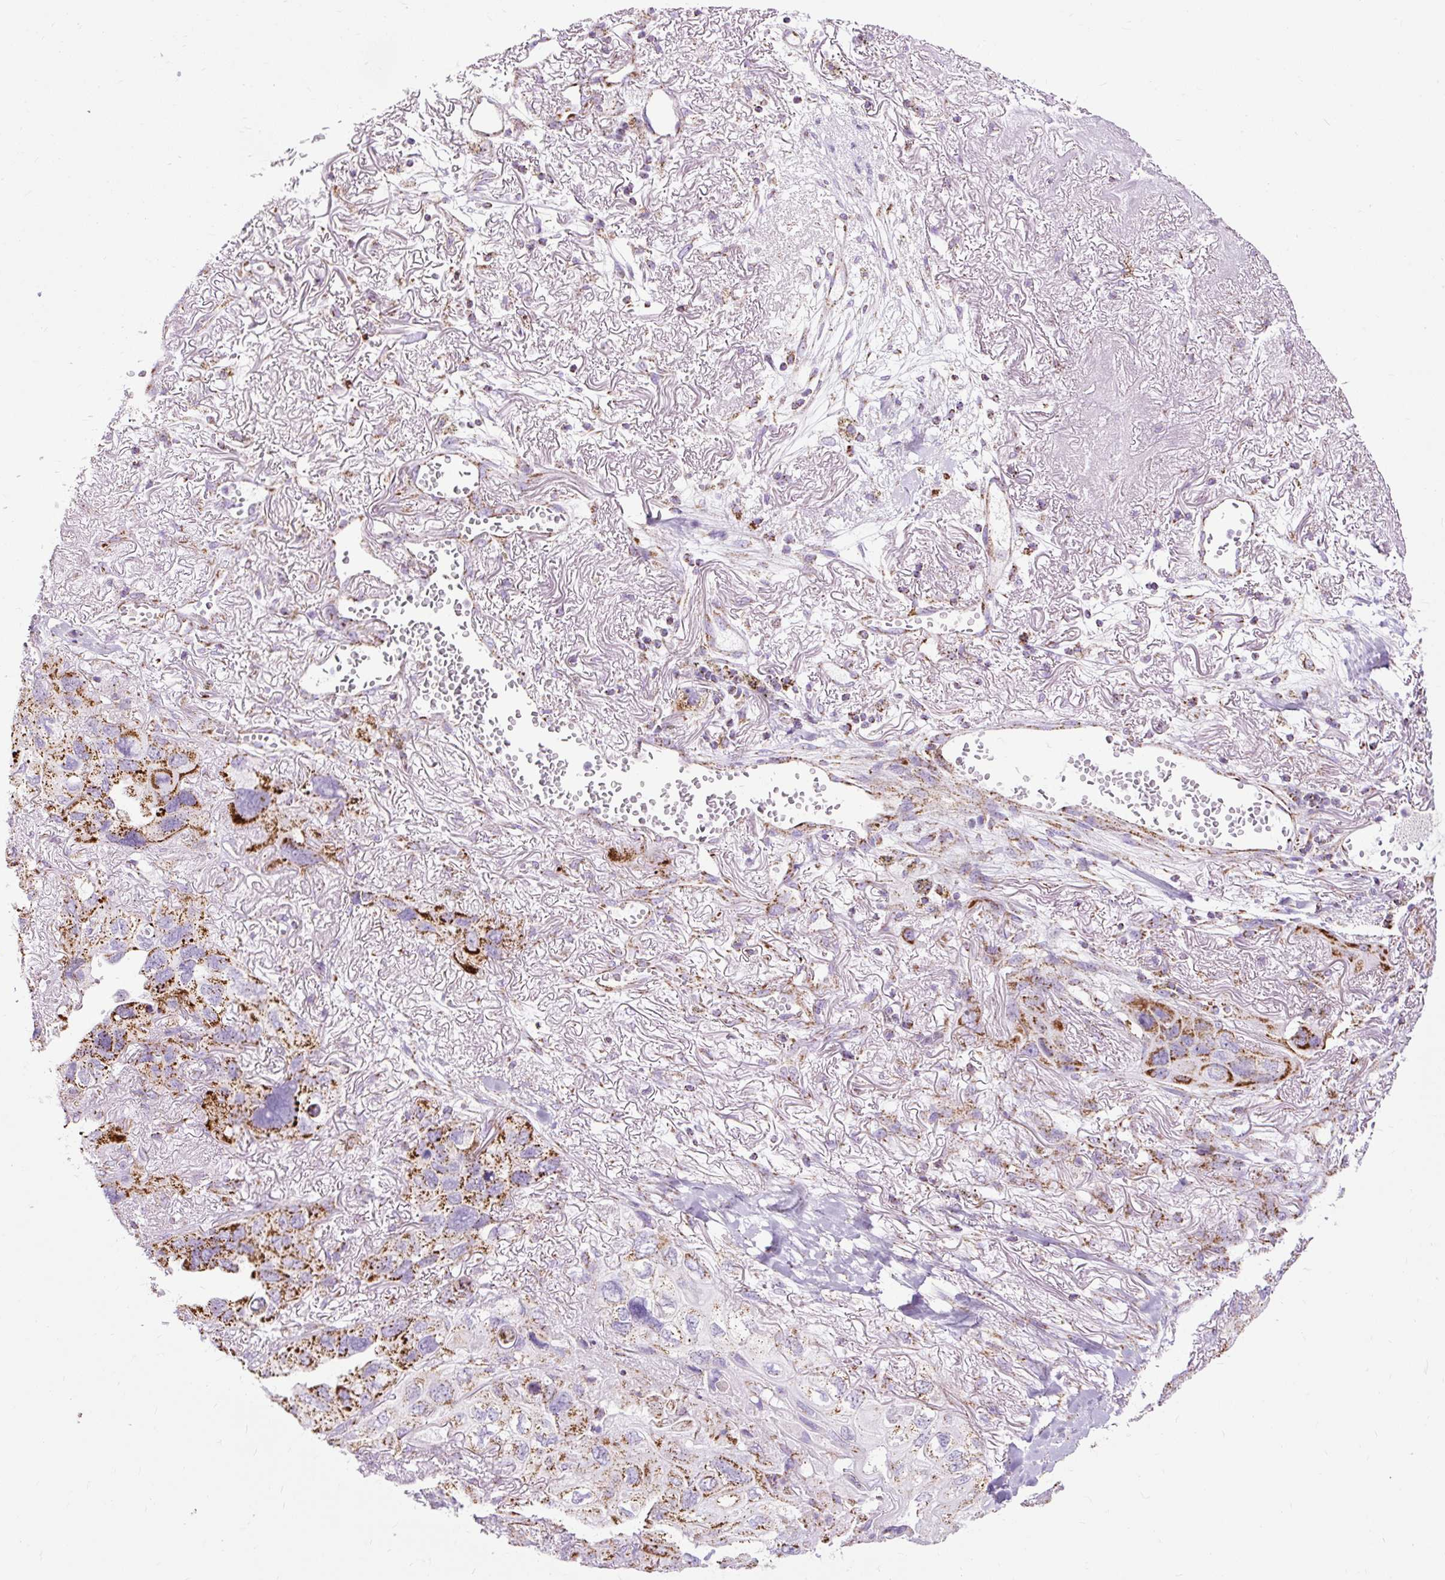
{"staining": {"intensity": "strong", "quantity": ">75%", "location": "cytoplasmic/membranous"}, "tissue": "lung cancer", "cell_type": "Tumor cells", "image_type": "cancer", "snomed": [{"axis": "morphology", "description": "Squamous cell carcinoma, NOS"}, {"axis": "topography", "description": "Lung"}], "caption": "Strong cytoplasmic/membranous expression is present in about >75% of tumor cells in squamous cell carcinoma (lung).", "gene": "DLAT", "patient": {"sex": "female", "age": 73}}